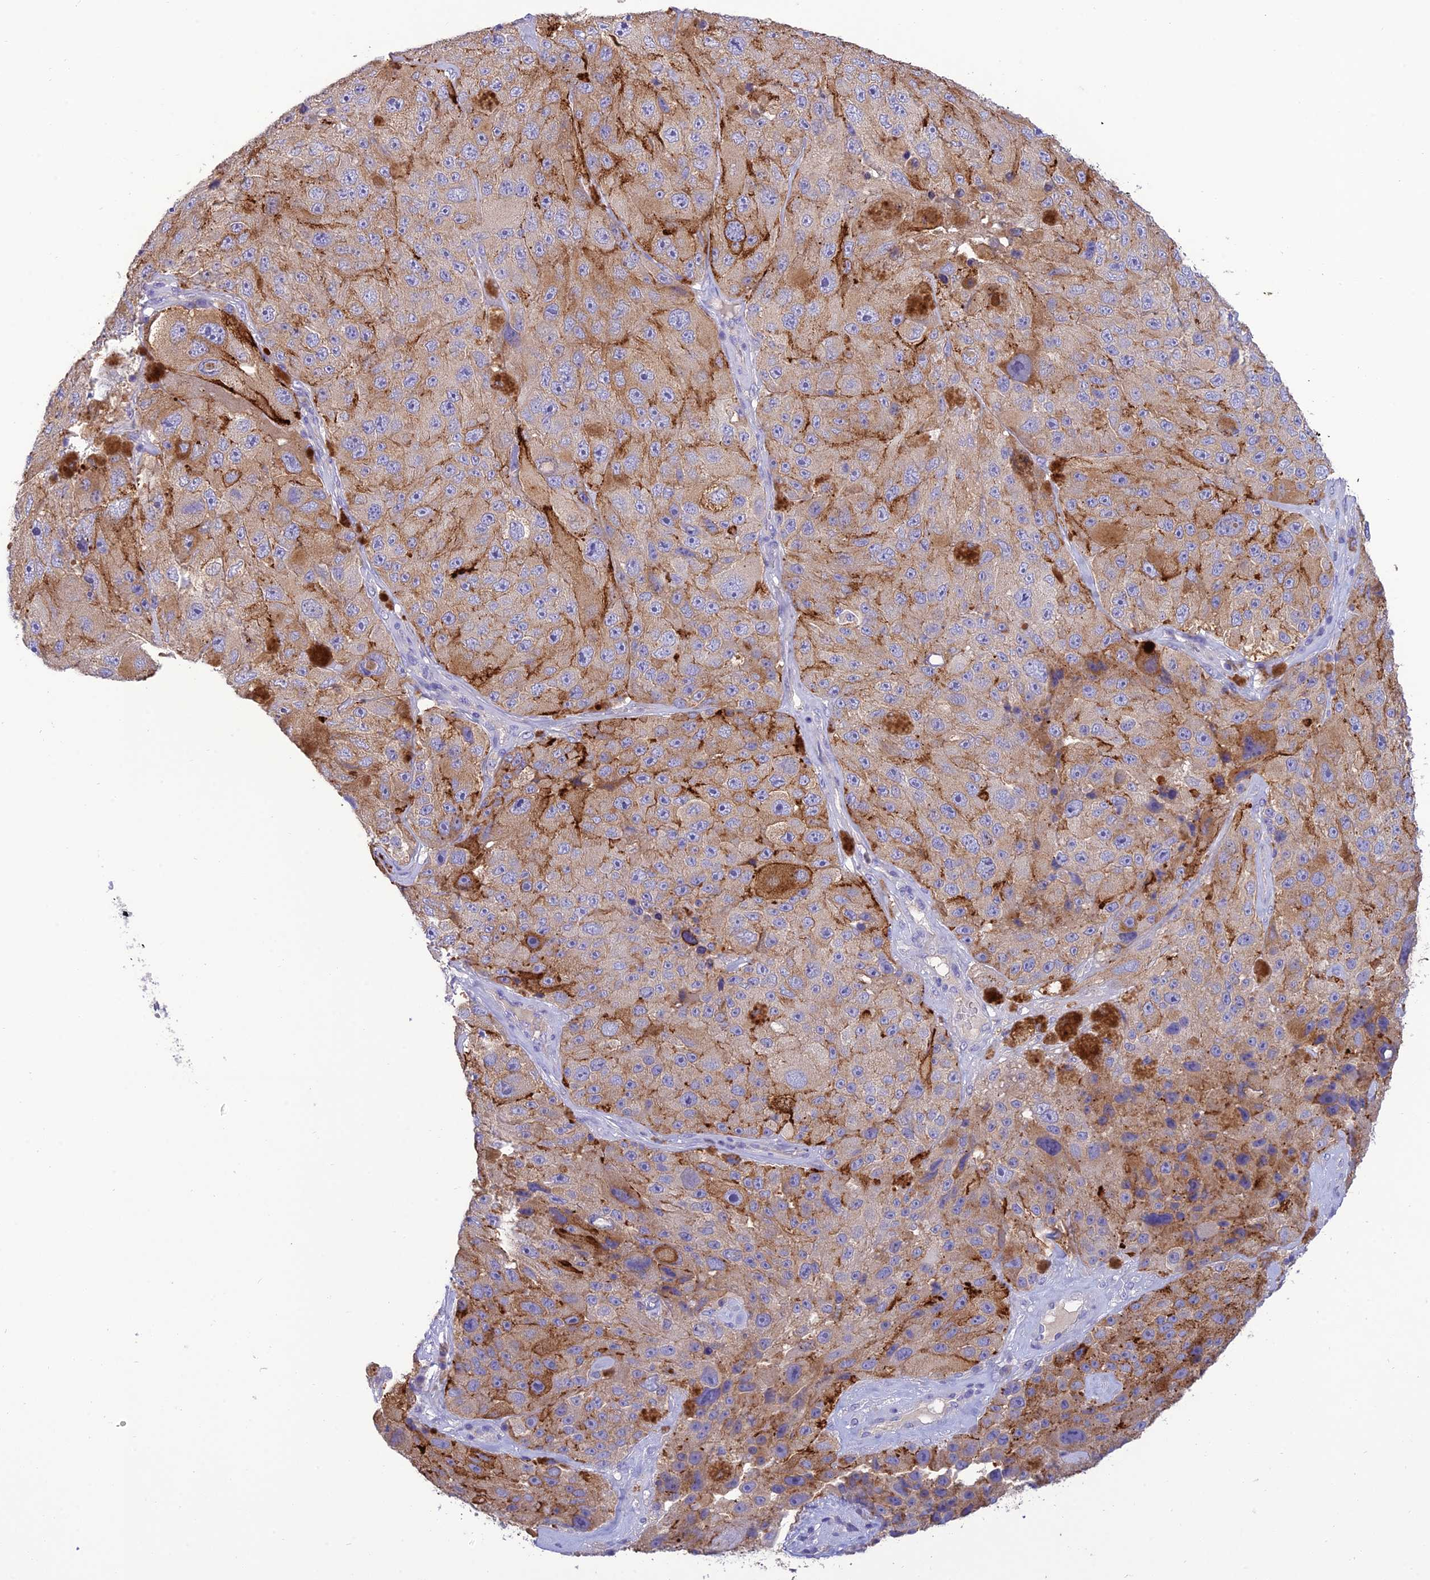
{"staining": {"intensity": "weak", "quantity": ">75%", "location": "cytoplasmic/membranous"}, "tissue": "melanoma", "cell_type": "Tumor cells", "image_type": "cancer", "snomed": [{"axis": "morphology", "description": "Malignant melanoma, Metastatic site"}, {"axis": "topography", "description": "Lymph node"}], "caption": "Human malignant melanoma (metastatic site) stained with a protein marker displays weak staining in tumor cells.", "gene": "SFT2D2", "patient": {"sex": "male", "age": 62}}